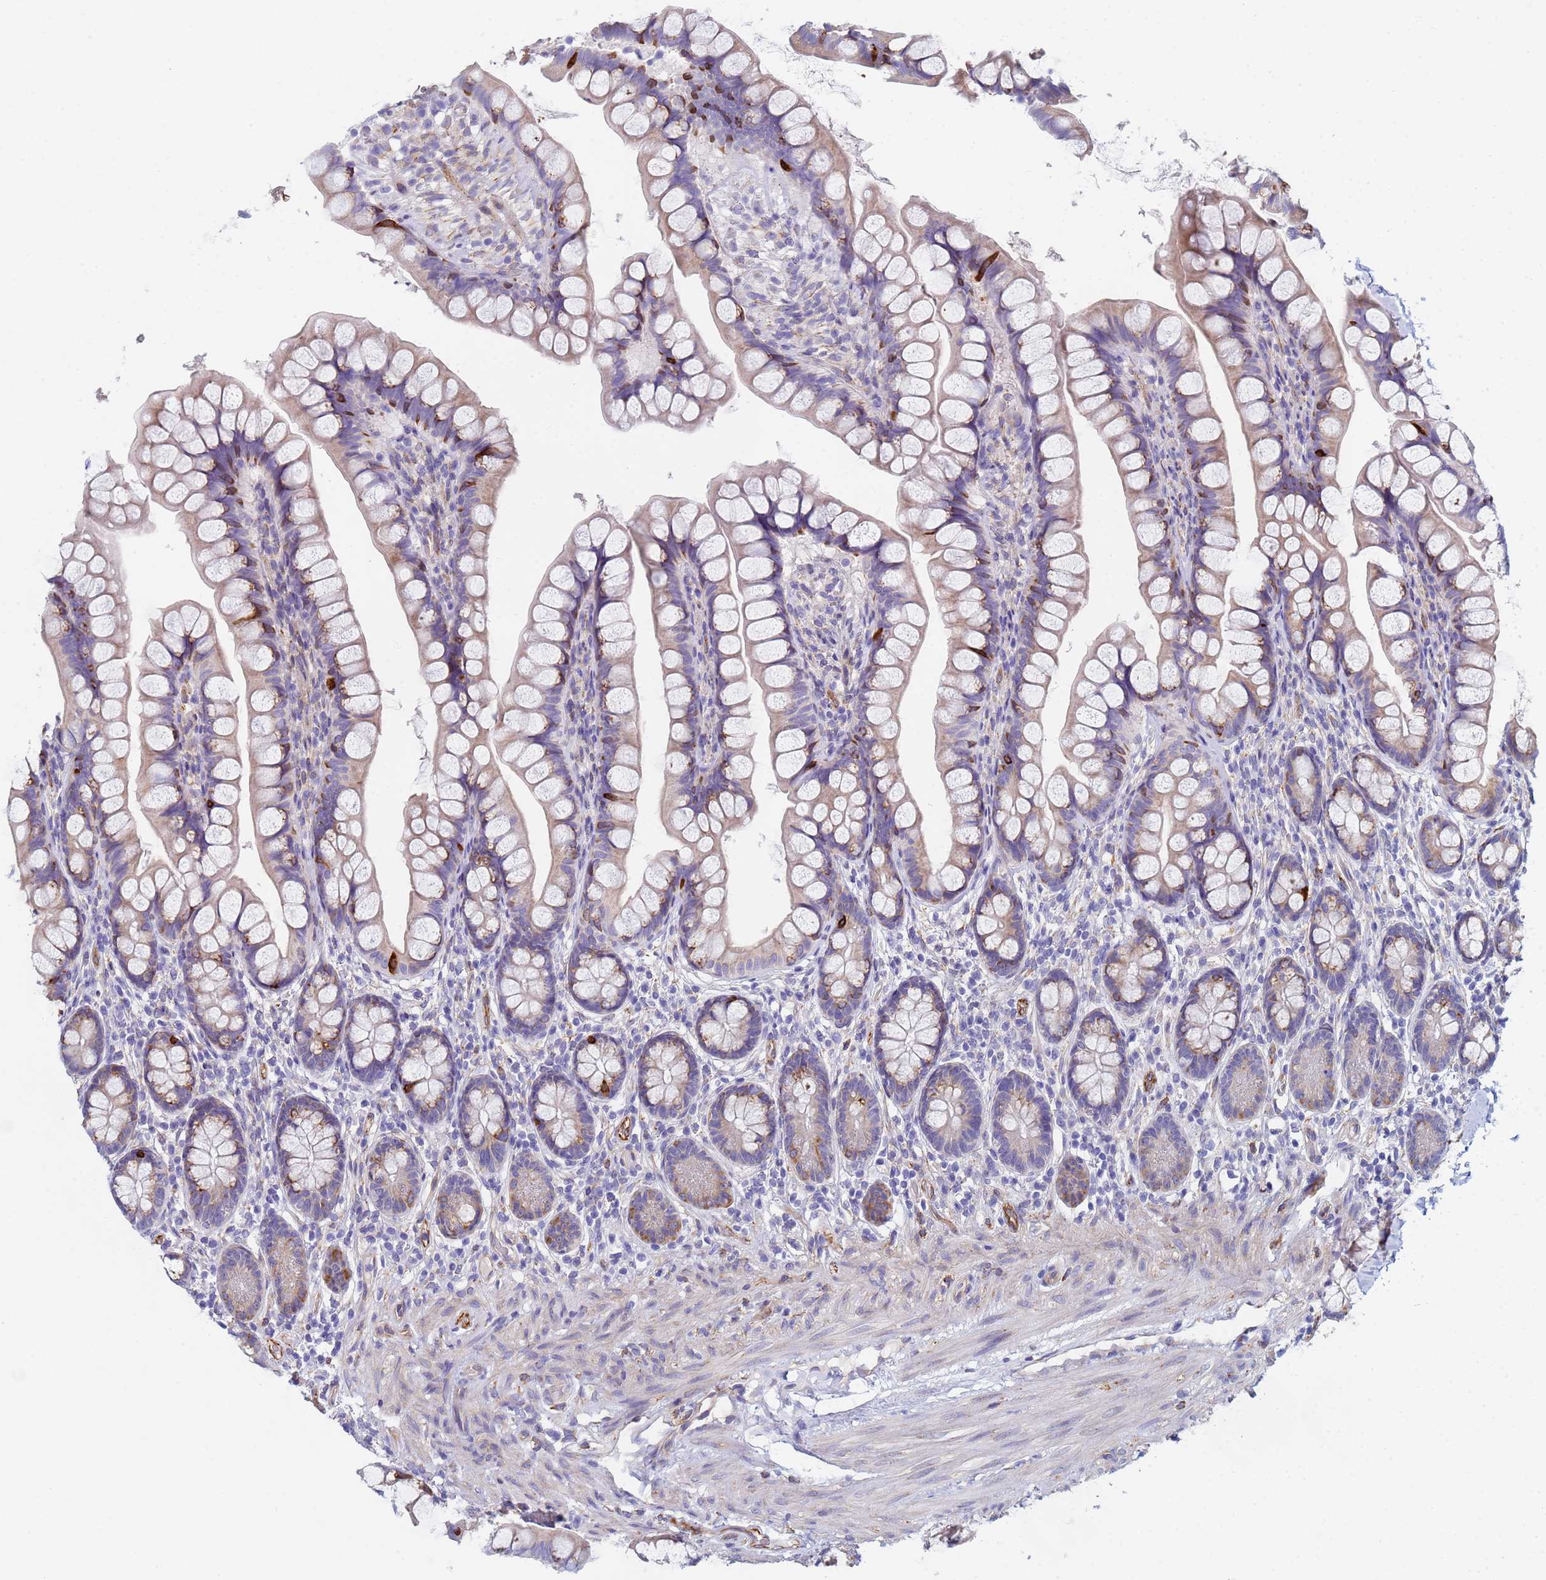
{"staining": {"intensity": "strong", "quantity": "<25%", "location": "cytoplasmic/membranous"}, "tissue": "small intestine", "cell_type": "Glandular cells", "image_type": "normal", "snomed": [{"axis": "morphology", "description": "Normal tissue, NOS"}, {"axis": "topography", "description": "Small intestine"}], "caption": "Immunohistochemistry (IHC) (DAB (3,3'-diaminobenzidine)) staining of normal human small intestine demonstrates strong cytoplasmic/membranous protein positivity in approximately <25% of glandular cells.", "gene": "GDAP2", "patient": {"sex": "male", "age": 70}}